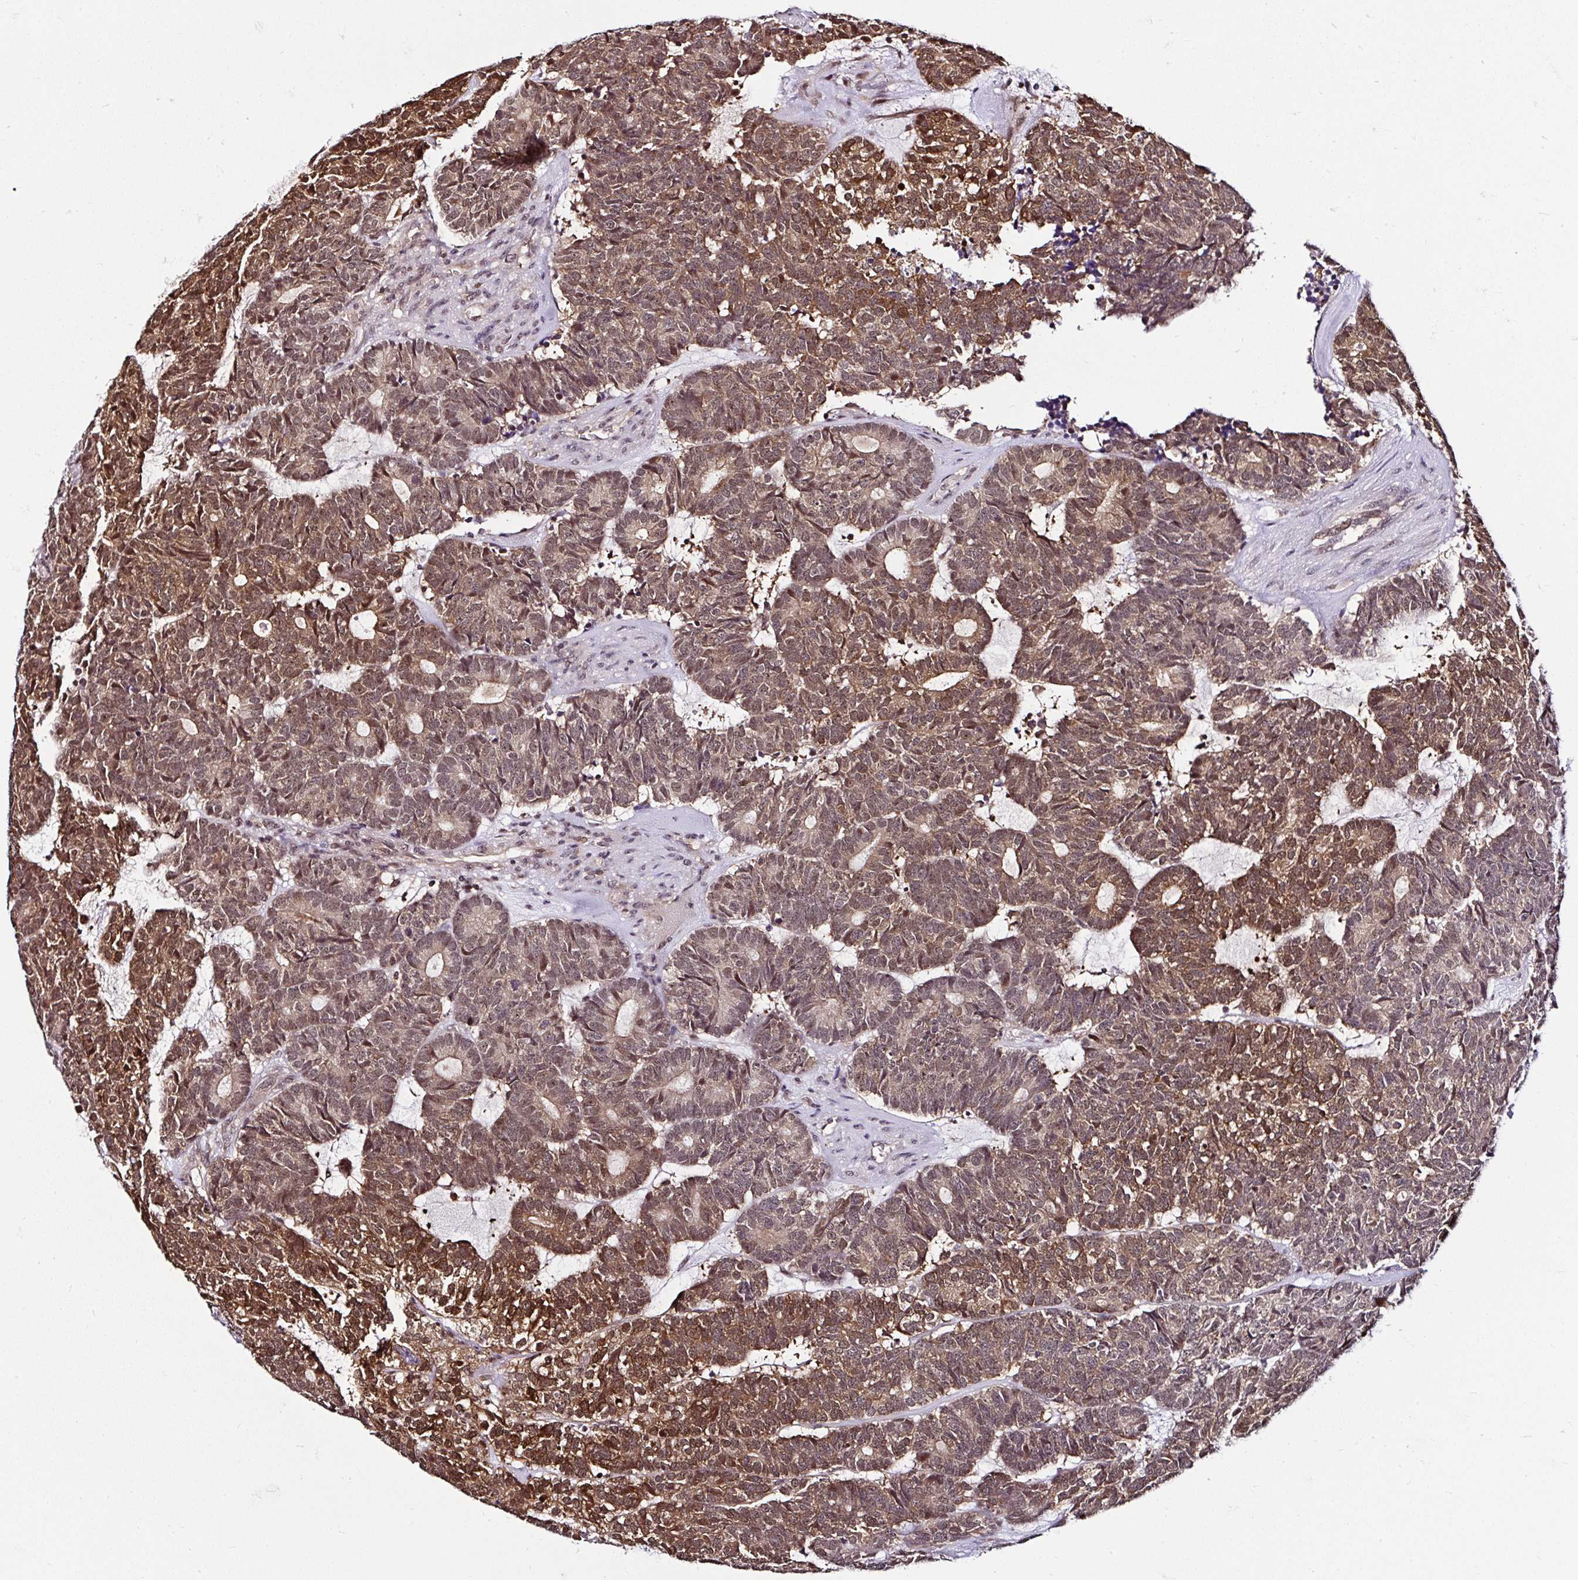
{"staining": {"intensity": "moderate", "quantity": ">75%", "location": "cytoplasmic/membranous,nuclear"}, "tissue": "head and neck cancer", "cell_type": "Tumor cells", "image_type": "cancer", "snomed": [{"axis": "morphology", "description": "Adenocarcinoma, NOS"}, {"axis": "topography", "description": "Head-Neck"}], "caption": "Human head and neck cancer stained for a protein (brown) shows moderate cytoplasmic/membranous and nuclear positive expression in approximately >75% of tumor cells.", "gene": "PIN4", "patient": {"sex": "female", "age": 81}}